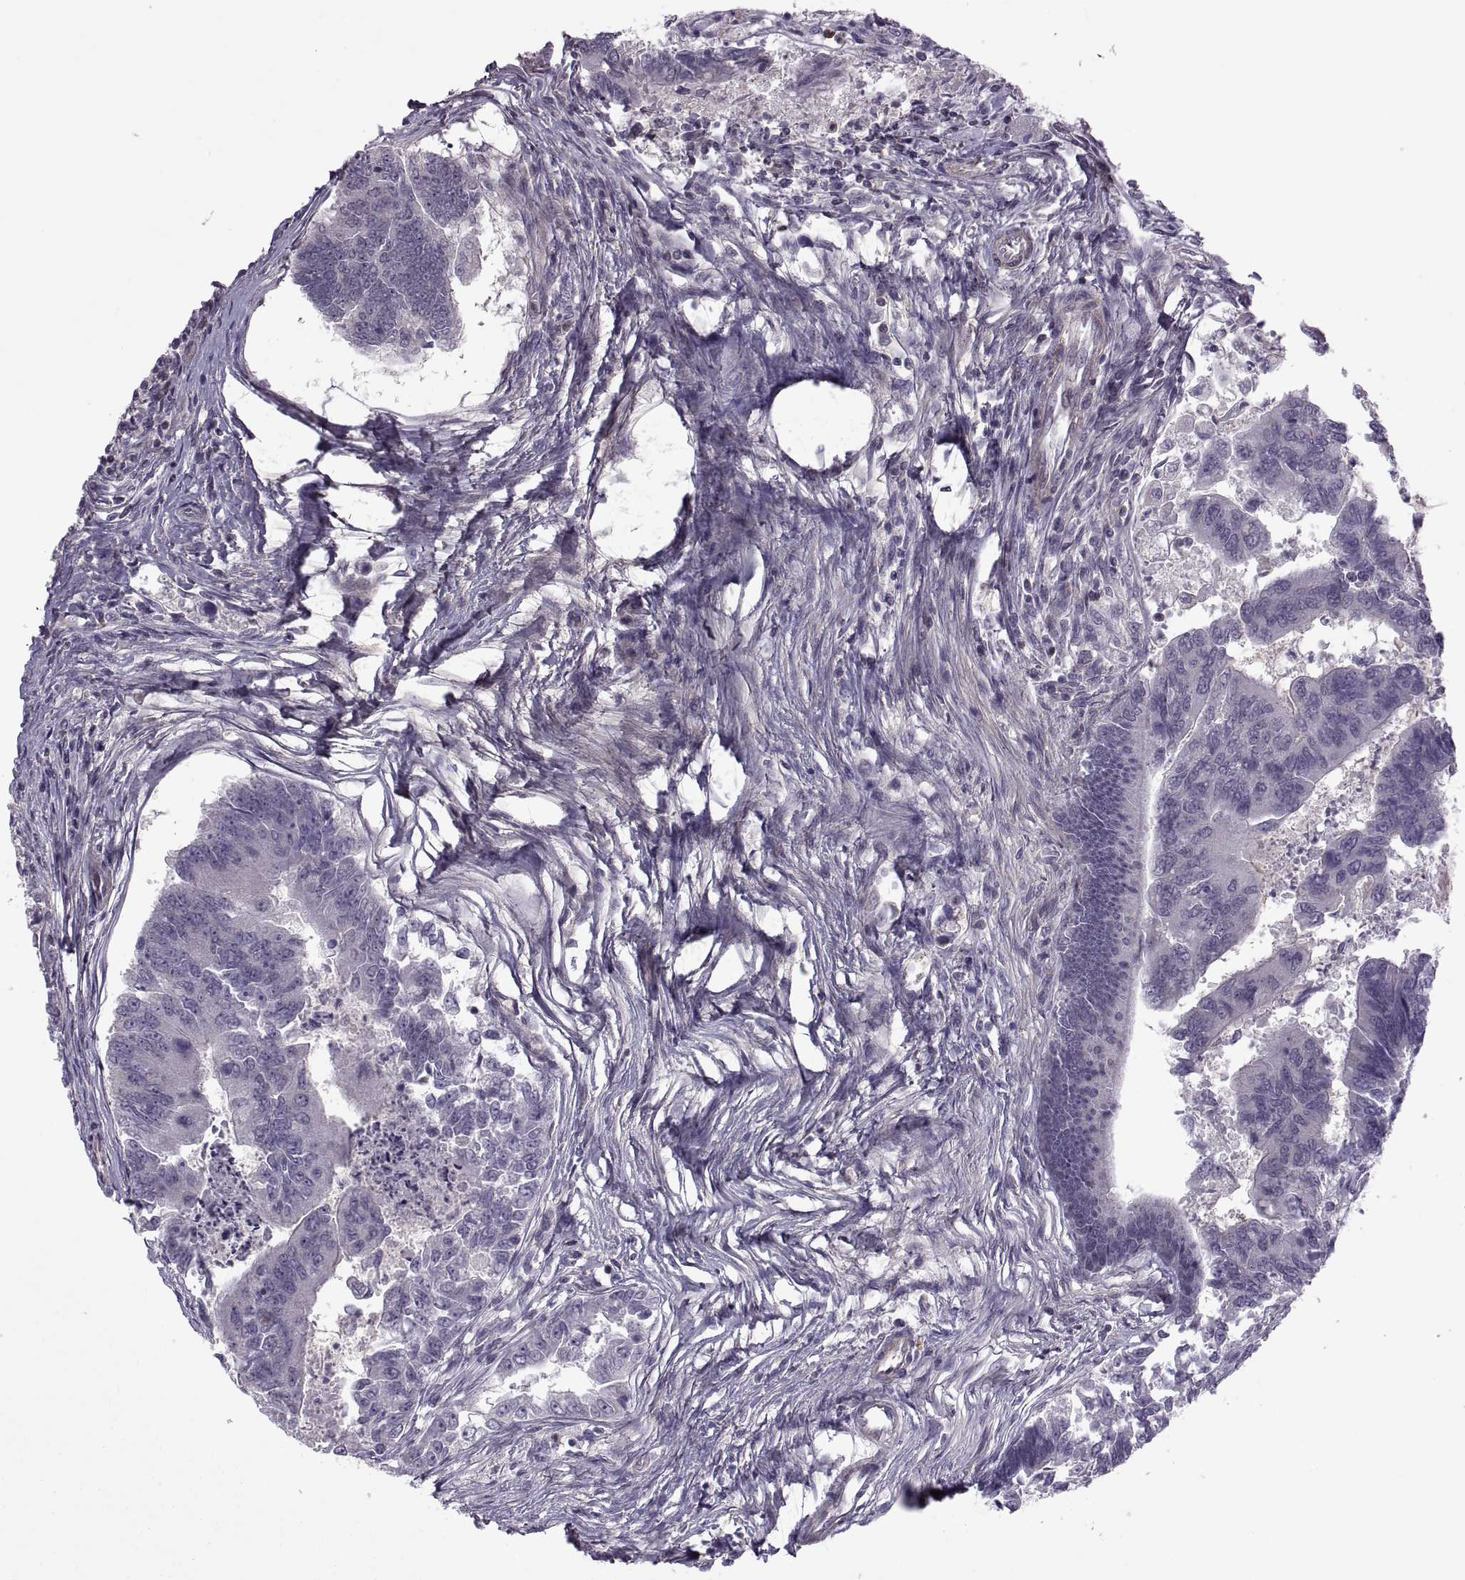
{"staining": {"intensity": "negative", "quantity": "none", "location": "none"}, "tissue": "colorectal cancer", "cell_type": "Tumor cells", "image_type": "cancer", "snomed": [{"axis": "morphology", "description": "Adenocarcinoma, NOS"}, {"axis": "topography", "description": "Colon"}], "caption": "A micrograph of colorectal adenocarcinoma stained for a protein displays no brown staining in tumor cells.", "gene": "ODF3", "patient": {"sex": "female", "age": 67}}